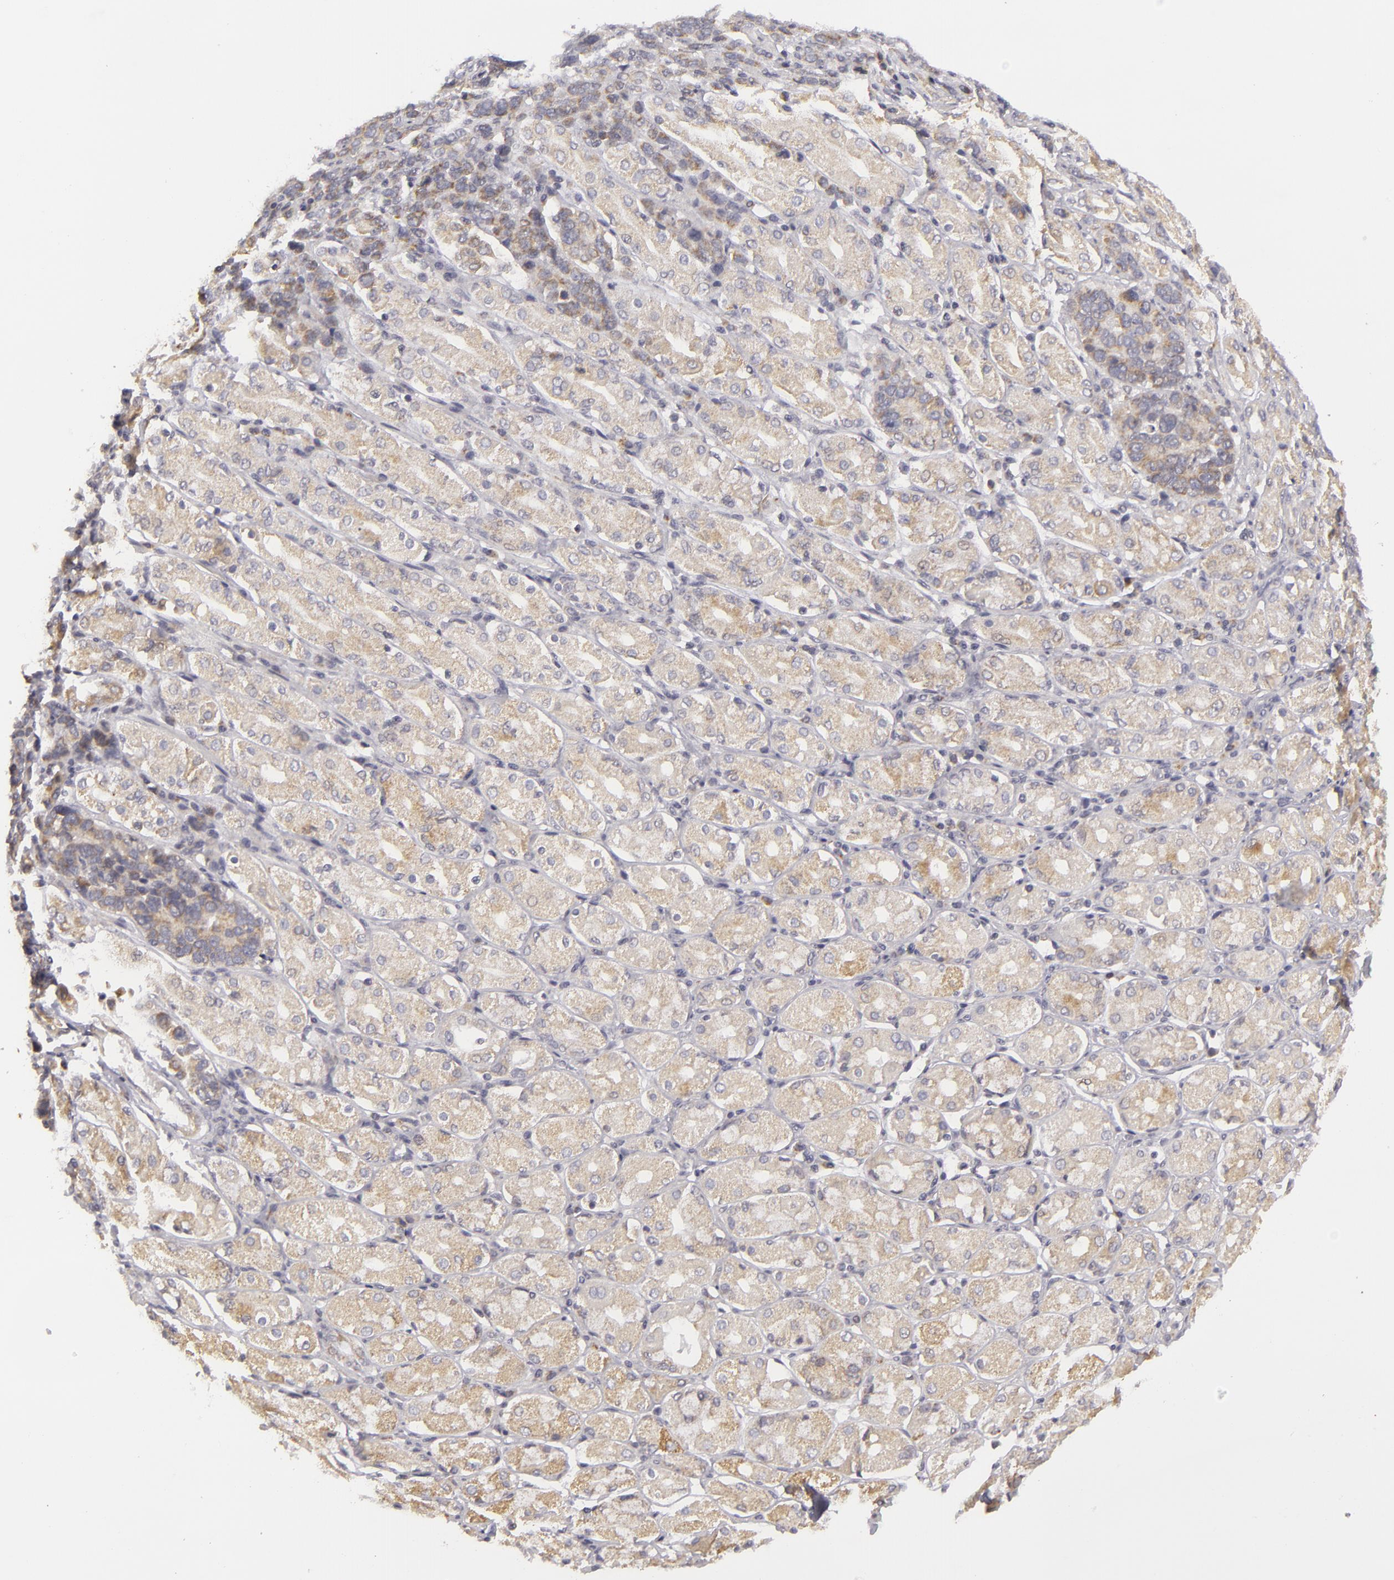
{"staining": {"intensity": "weak", "quantity": "25%-75%", "location": "cytoplasmic/membranous"}, "tissue": "stomach cancer", "cell_type": "Tumor cells", "image_type": "cancer", "snomed": [{"axis": "morphology", "description": "Adenocarcinoma, NOS"}, {"axis": "topography", "description": "Stomach, upper"}], "caption": "IHC of human stomach cancer exhibits low levels of weak cytoplasmic/membranous positivity in about 25%-75% of tumor cells.", "gene": "ATP2B3", "patient": {"sex": "male", "age": 71}}